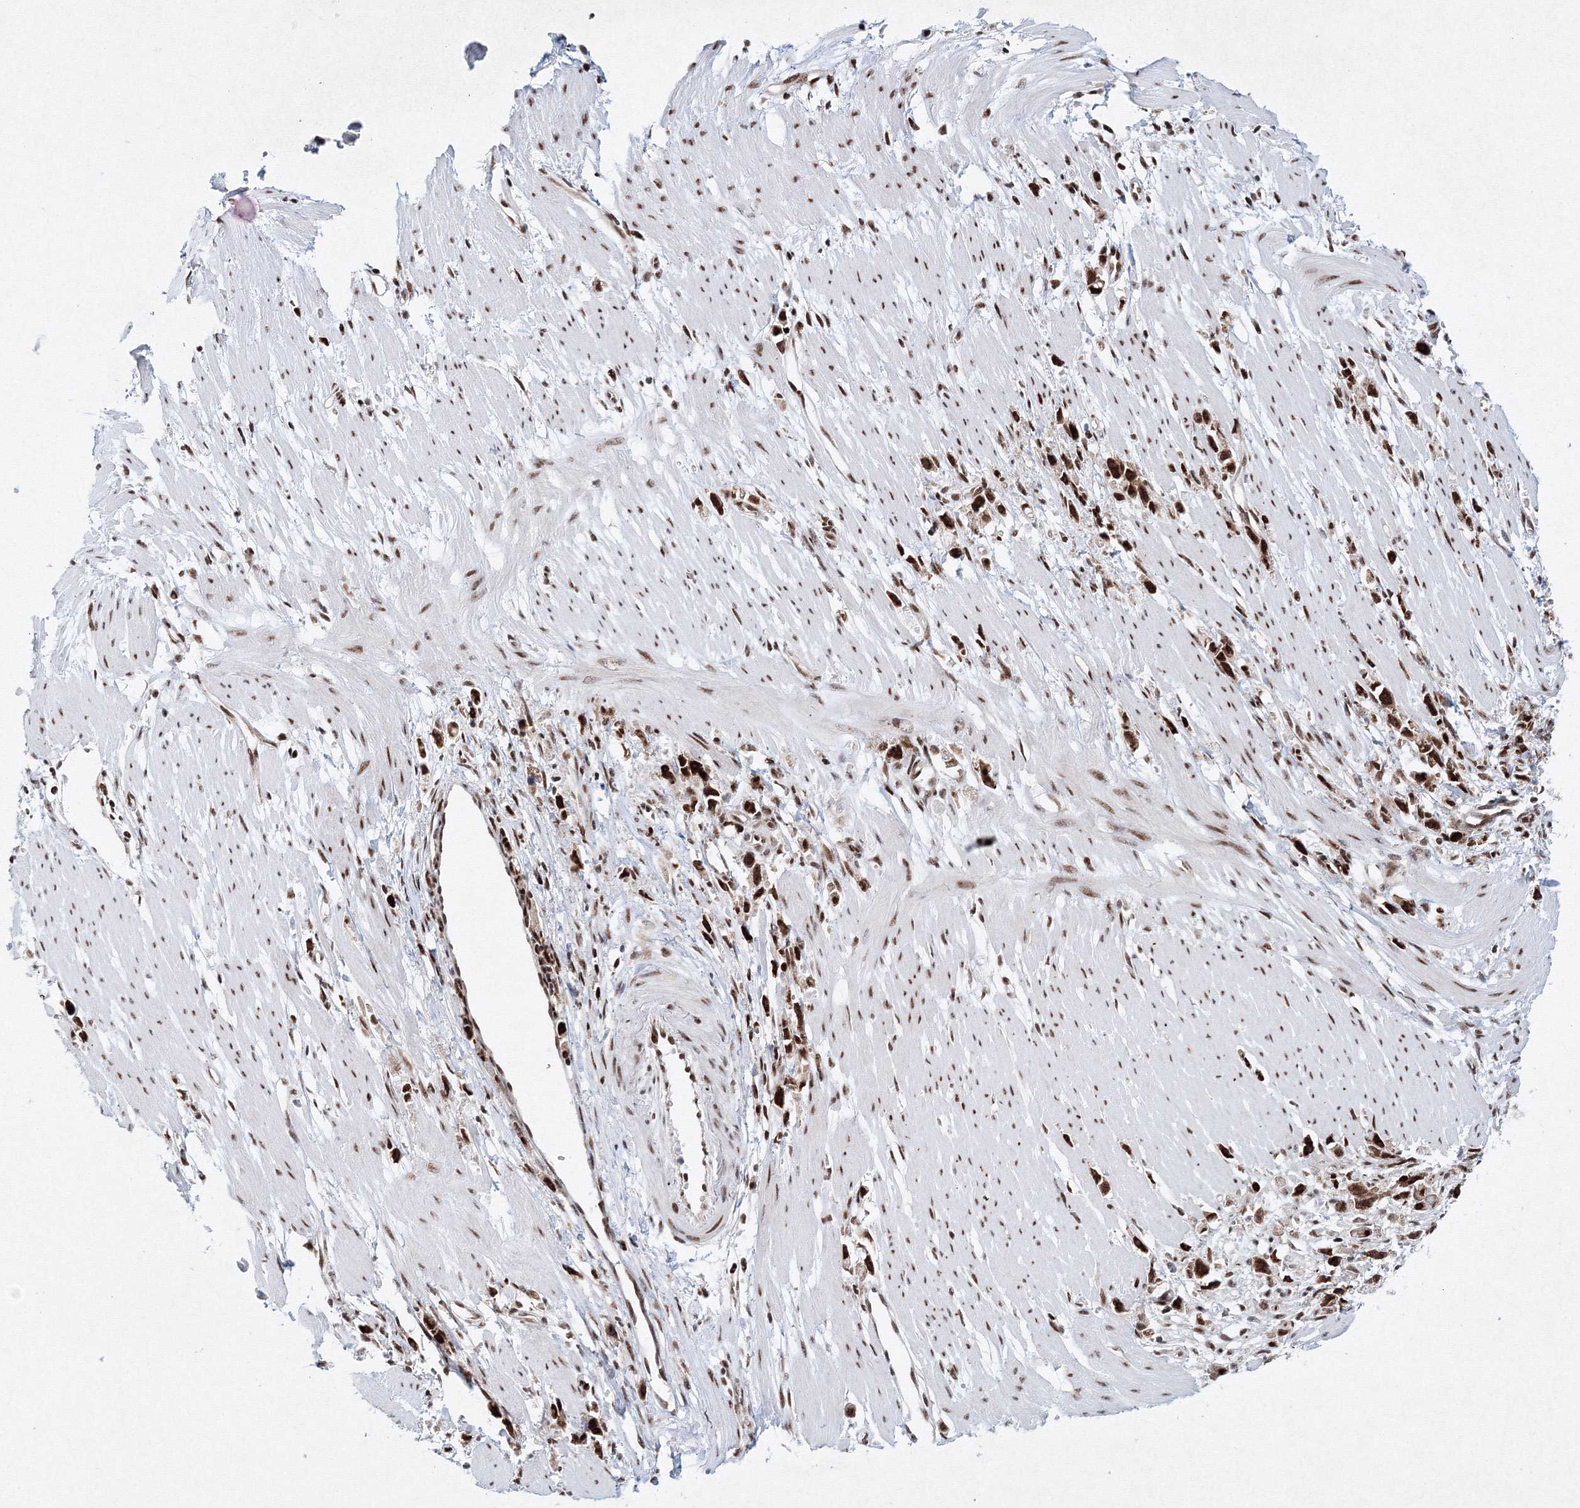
{"staining": {"intensity": "strong", "quantity": ">75%", "location": "nuclear"}, "tissue": "stomach cancer", "cell_type": "Tumor cells", "image_type": "cancer", "snomed": [{"axis": "morphology", "description": "Adenocarcinoma, NOS"}, {"axis": "topography", "description": "Stomach"}], "caption": "Stomach cancer tissue shows strong nuclear positivity in approximately >75% of tumor cells", "gene": "SNRPC", "patient": {"sex": "female", "age": 59}}